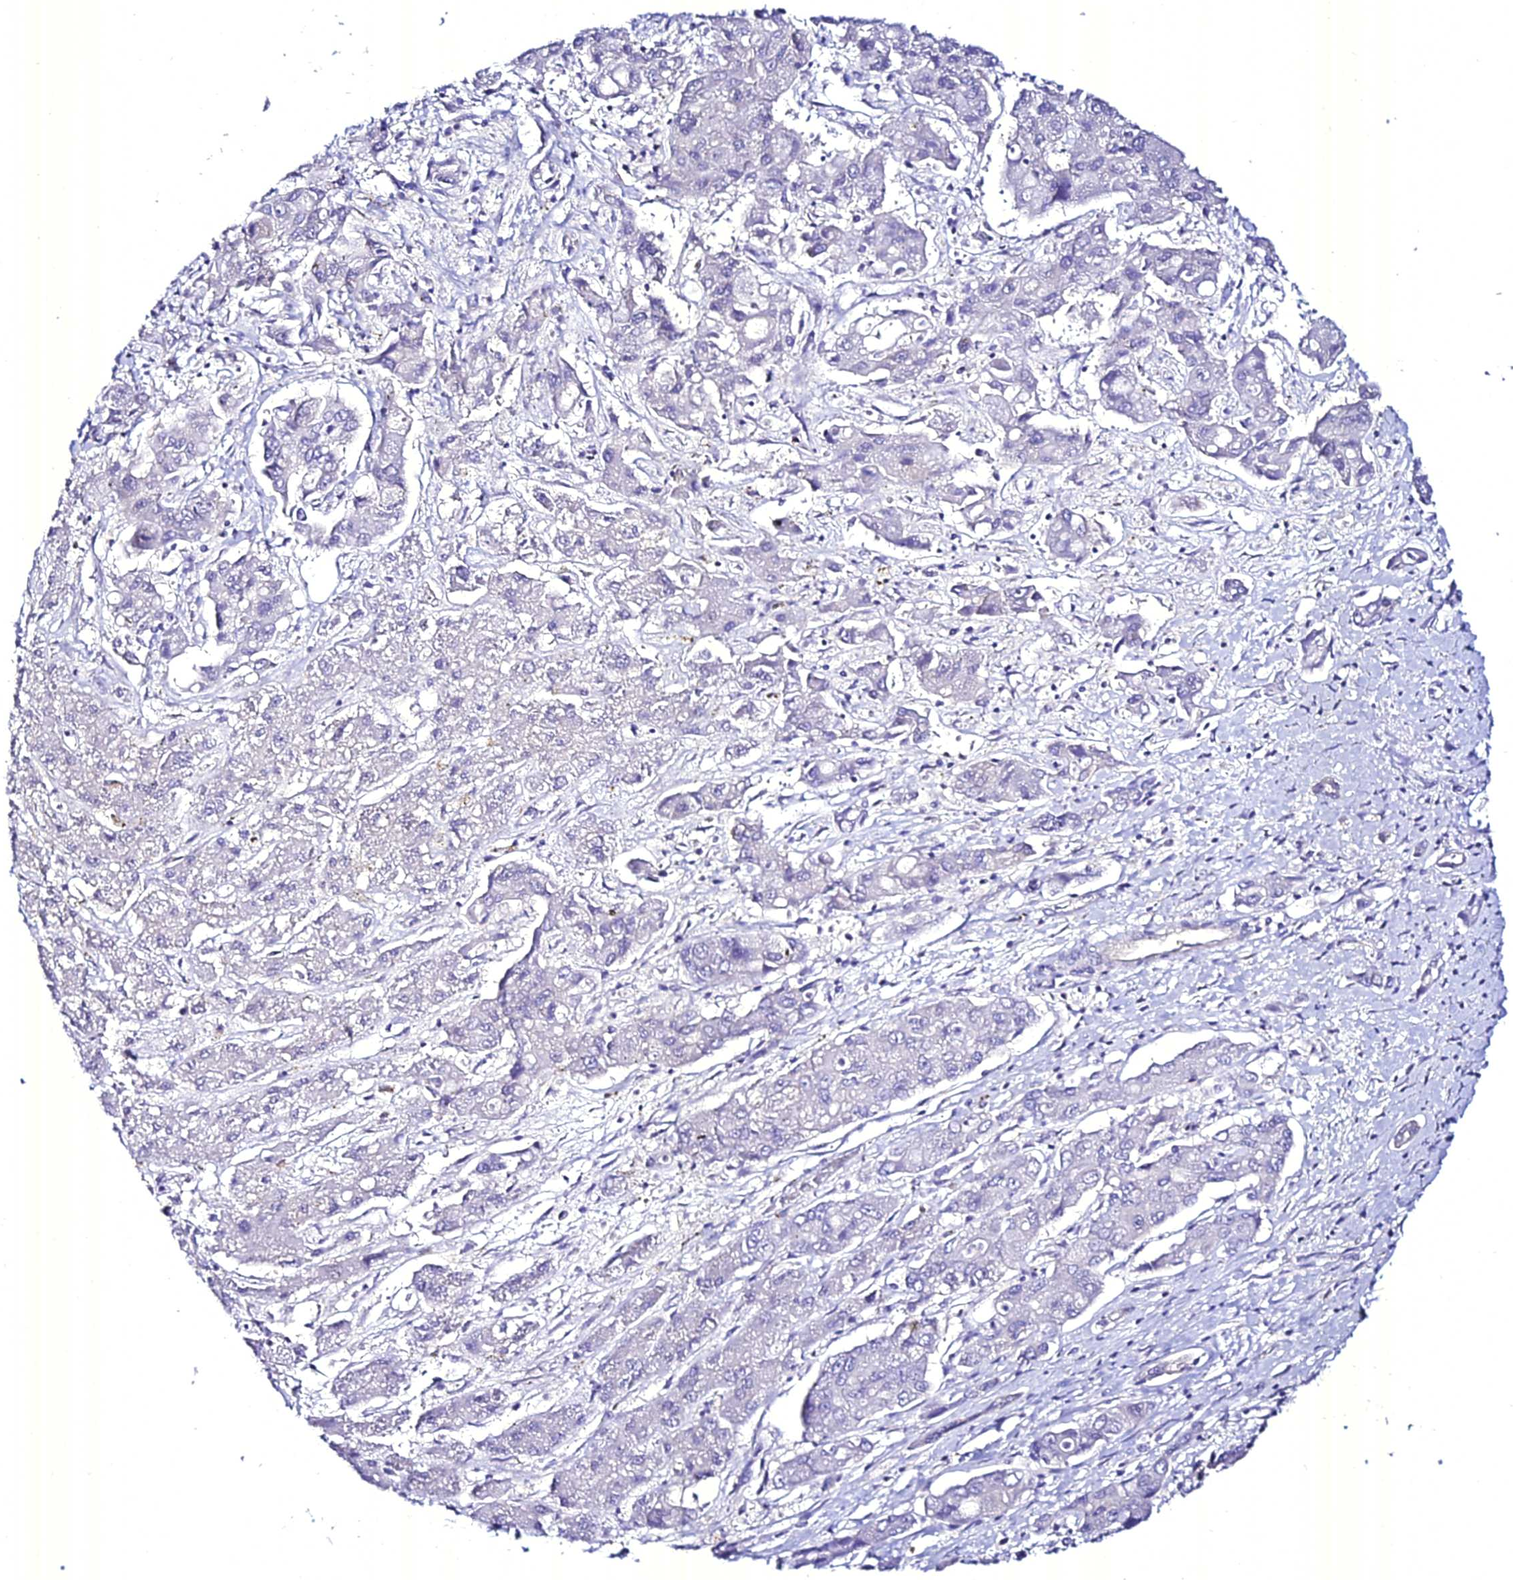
{"staining": {"intensity": "negative", "quantity": "none", "location": "none"}, "tissue": "liver cancer", "cell_type": "Tumor cells", "image_type": "cancer", "snomed": [{"axis": "morphology", "description": "Cholangiocarcinoma"}, {"axis": "topography", "description": "Liver"}], "caption": "Immunohistochemical staining of human liver cancer (cholangiocarcinoma) shows no significant expression in tumor cells.", "gene": "ATG16L2", "patient": {"sex": "male", "age": 67}}